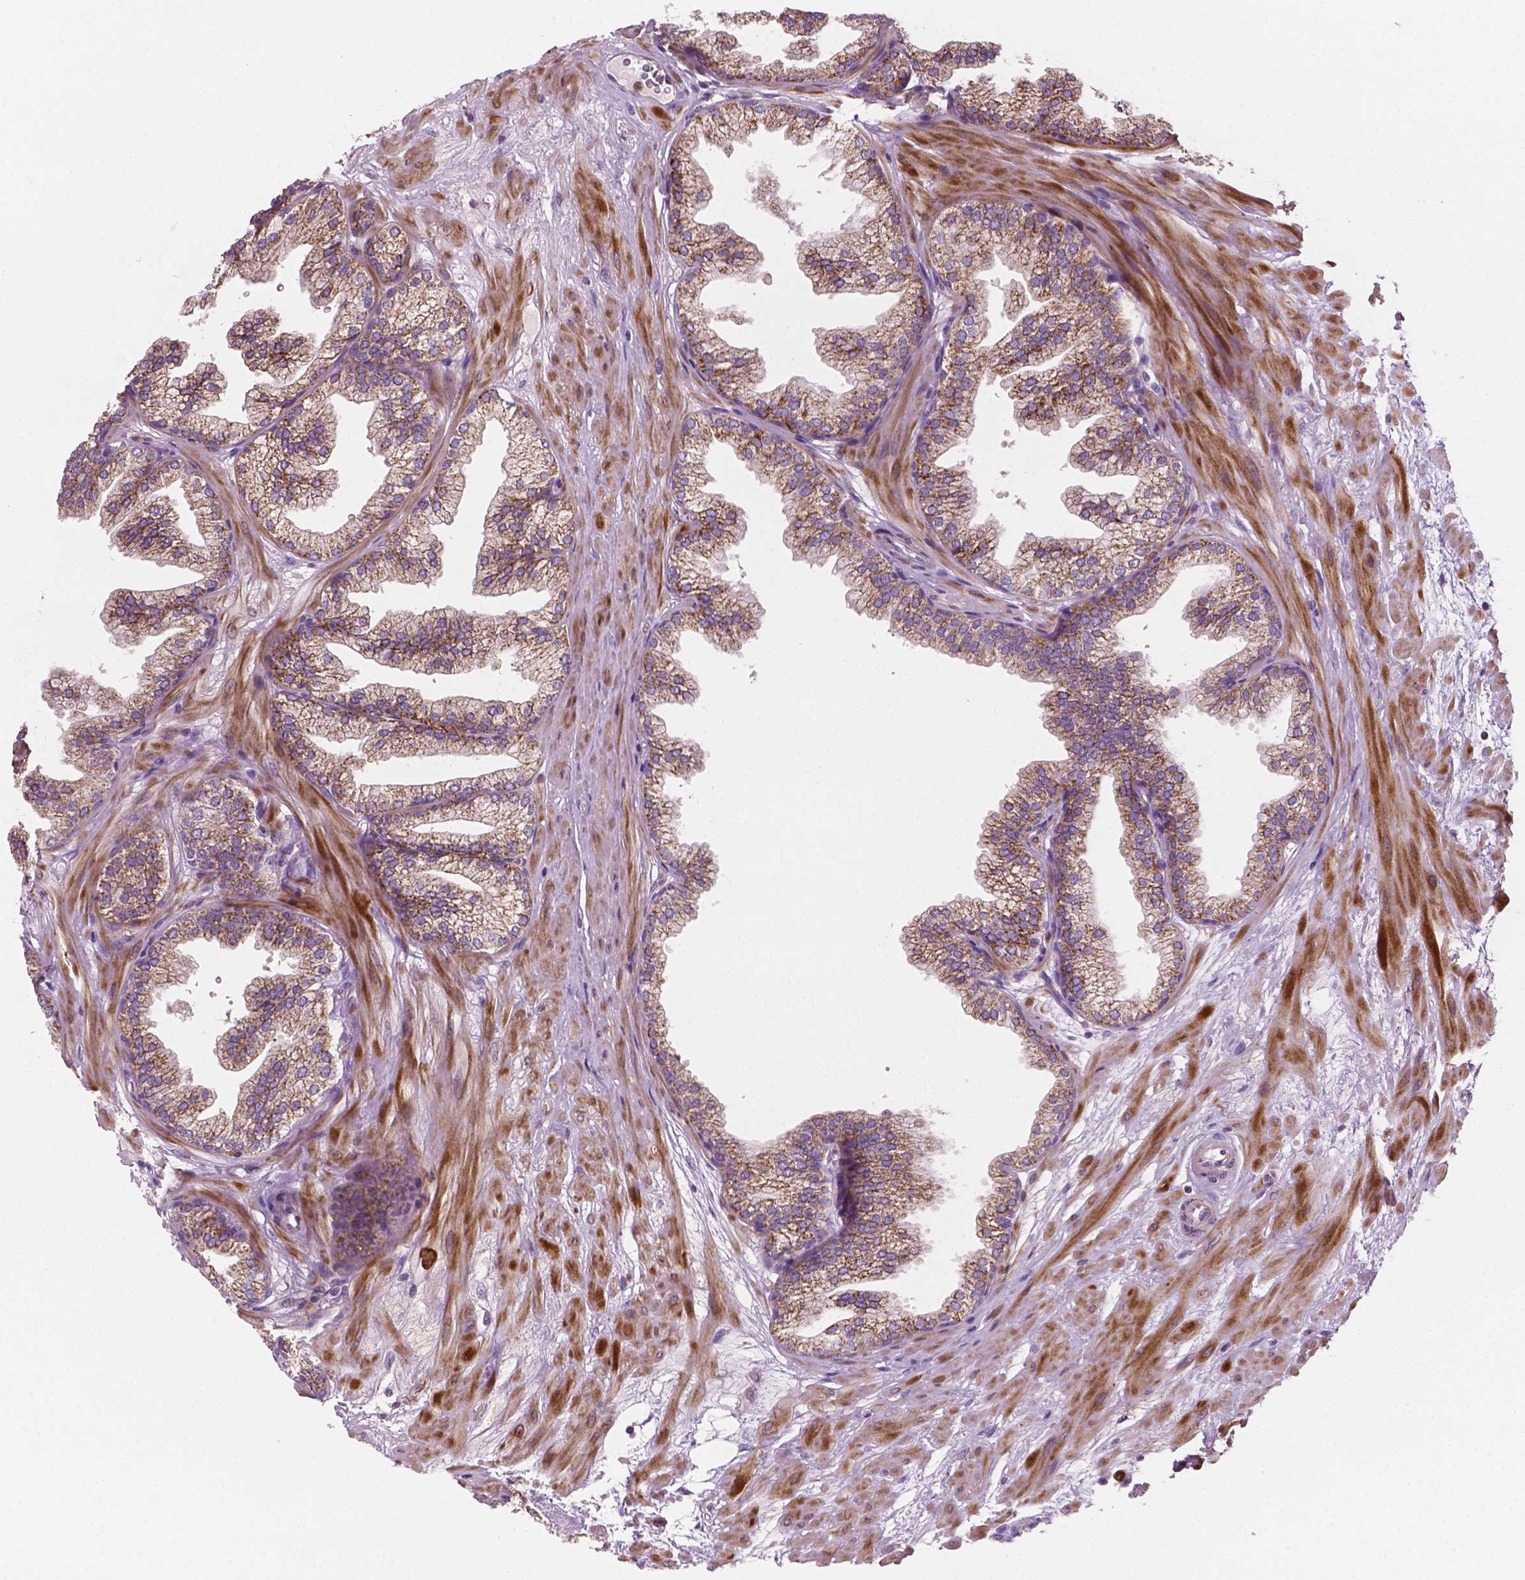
{"staining": {"intensity": "moderate", "quantity": "<25%", "location": "cytoplasmic/membranous"}, "tissue": "prostate", "cell_type": "Glandular cells", "image_type": "normal", "snomed": [{"axis": "morphology", "description": "Normal tissue, NOS"}, {"axis": "topography", "description": "Prostate"}], "caption": "This image shows normal prostate stained with IHC to label a protein in brown. The cytoplasmic/membranous of glandular cells show moderate positivity for the protein. Nuclei are counter-stained blue.", "gene": "PTX3", "patient": {"sex": "male", "age": 37}}